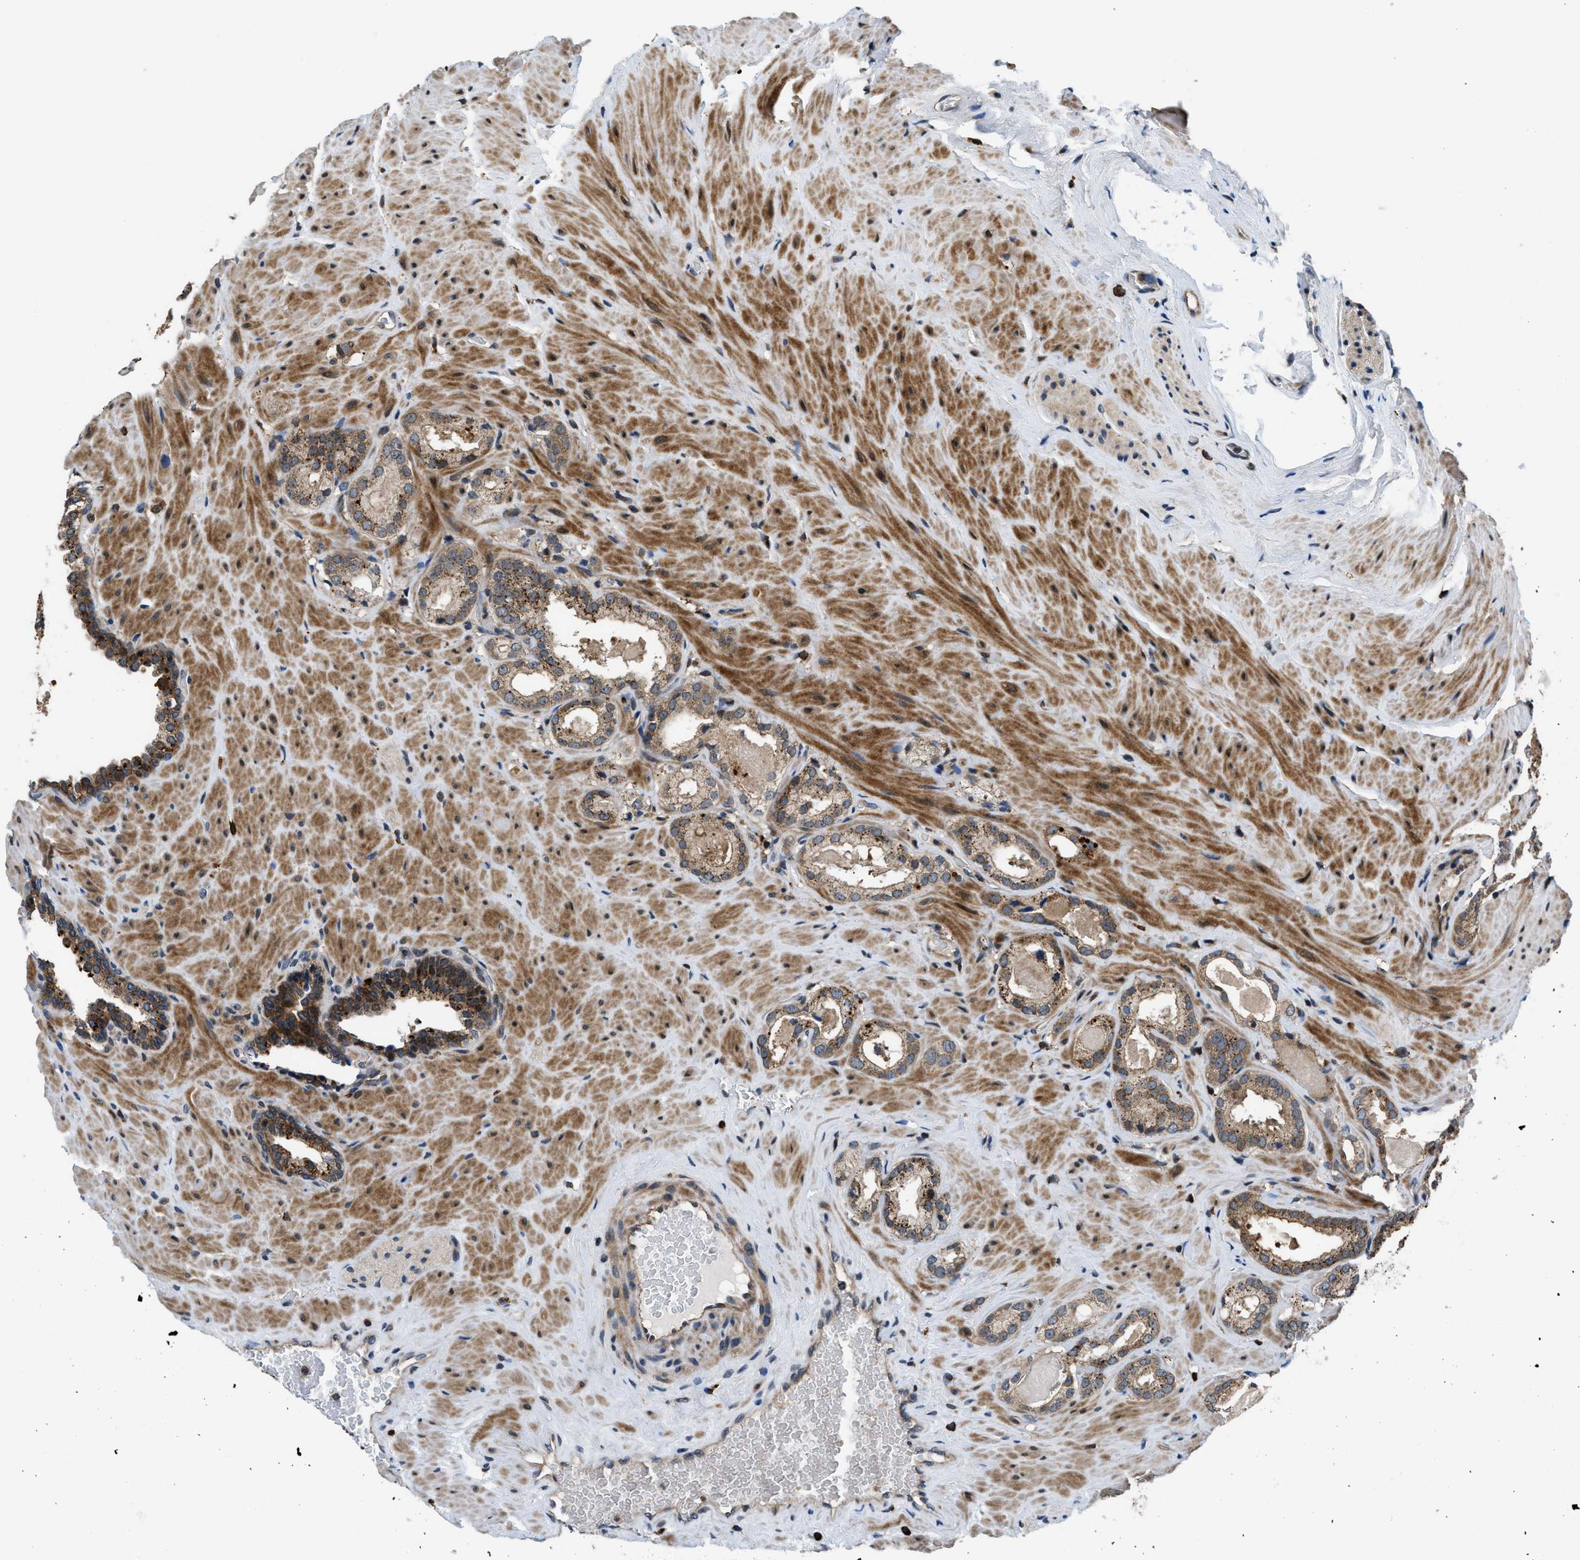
{"staining": {"intensity": "moderate", "quantity": "25%-75%", "location": "cytoplasmic/membranous"}, "tissue": "prostate cancer", "cell_type": "Tumor cells", "image_type": "cancer", "snomed": [{"axis": "morphology", "description": "Adenocarcinoma, High grade"}, {"axis": "topography", "description": "Prostate"}], "caption": "Approximately 25%-75% of tumor cells in prostate cancer (adenocarcinoma (high-grade)) exhibit moderate cytoplasmic/membranous protein positivity as visualized by brown immunohistochemical staining.", "gene": "CTBS", "patient": {"sex": "male", "age": 64}}